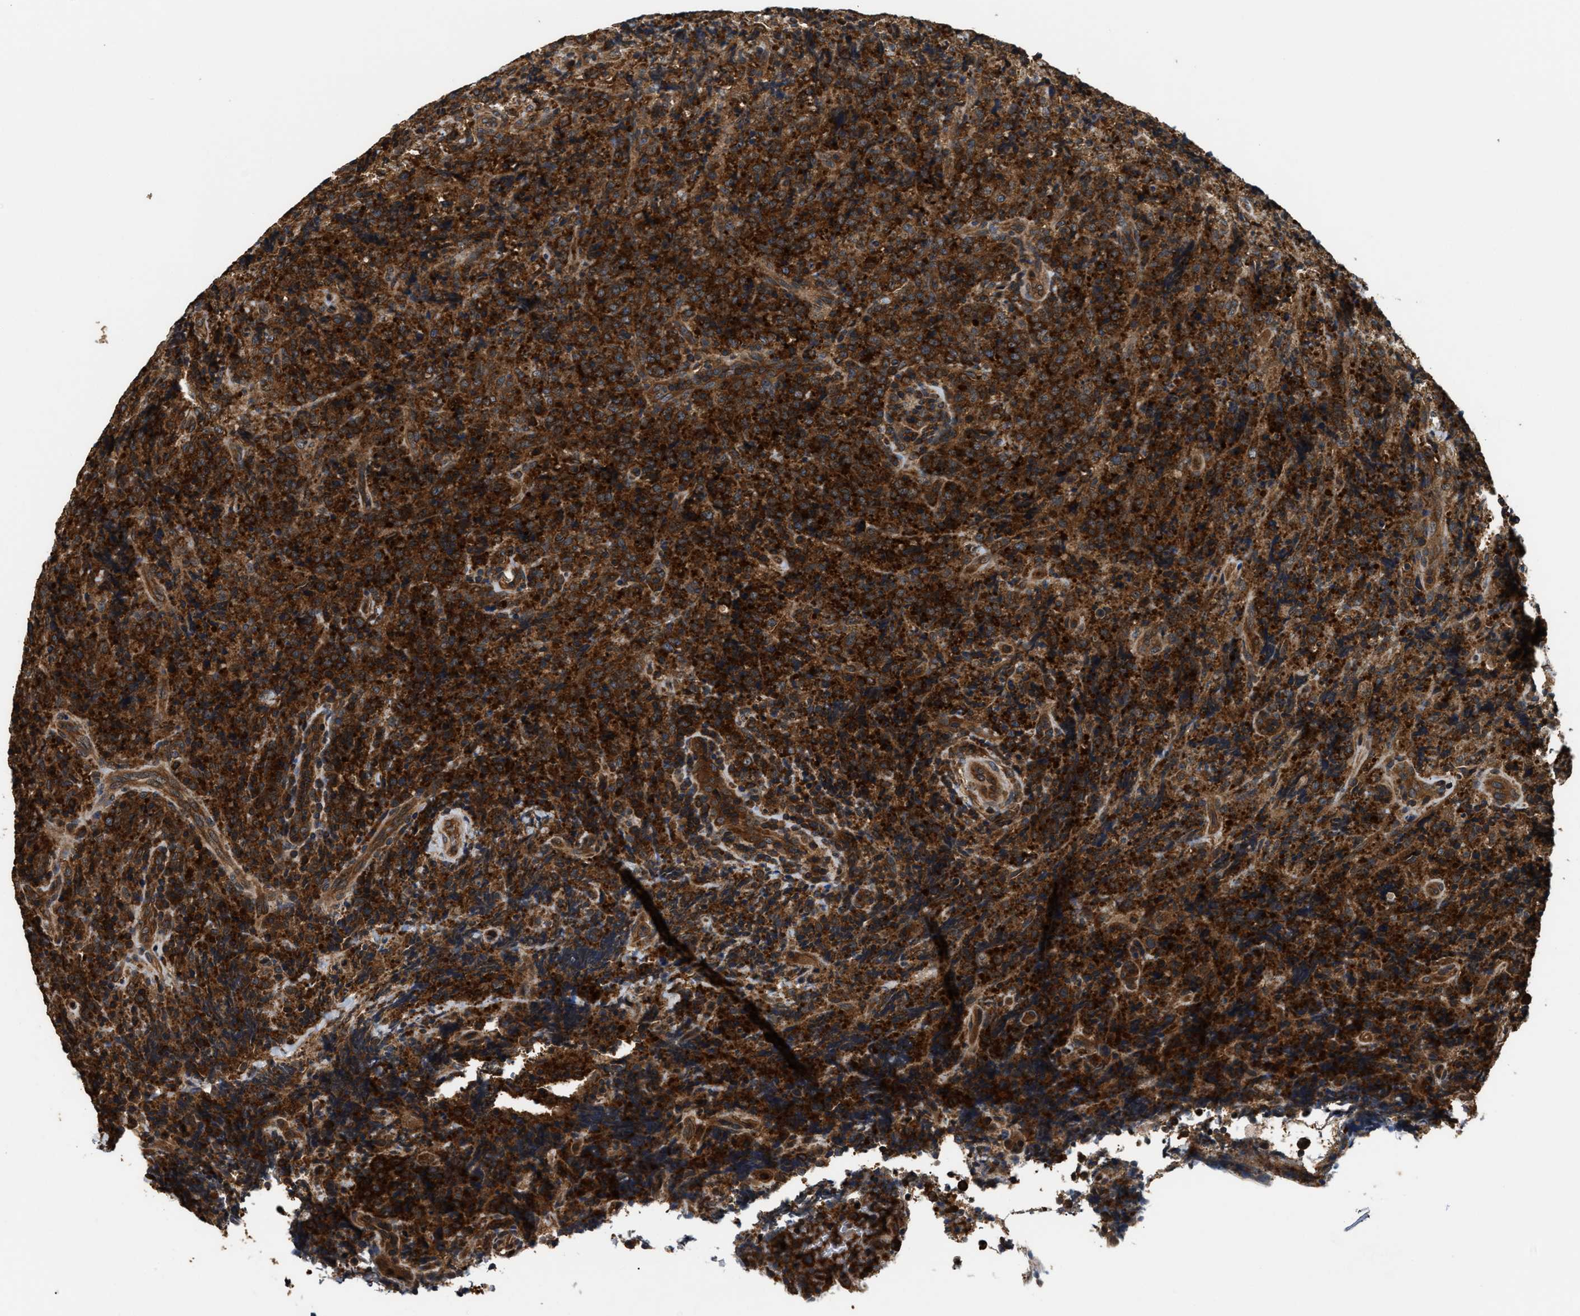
{"staining": {"intensity": "strong", "quantity": ">75%", "location": "cytoplasmic/membranous"}, "tissue": "lymphoma", "cell_type": "Tumor cells", "image_type": "cancer", "snomed": [{"axis": "morphology", "description": "Malignant lymphoma, non-Hodgkin's type, High grade"}, {"axis": "topography", "description": "Tonsil"}], "caption": "Lymphoma stained with IHC demonstrates strong cytoplasmic/membranous positivity in approximately >75% of tumor cells.", "gene": "DNAJC2", "patient": {"sex": "female", "age": 36}}